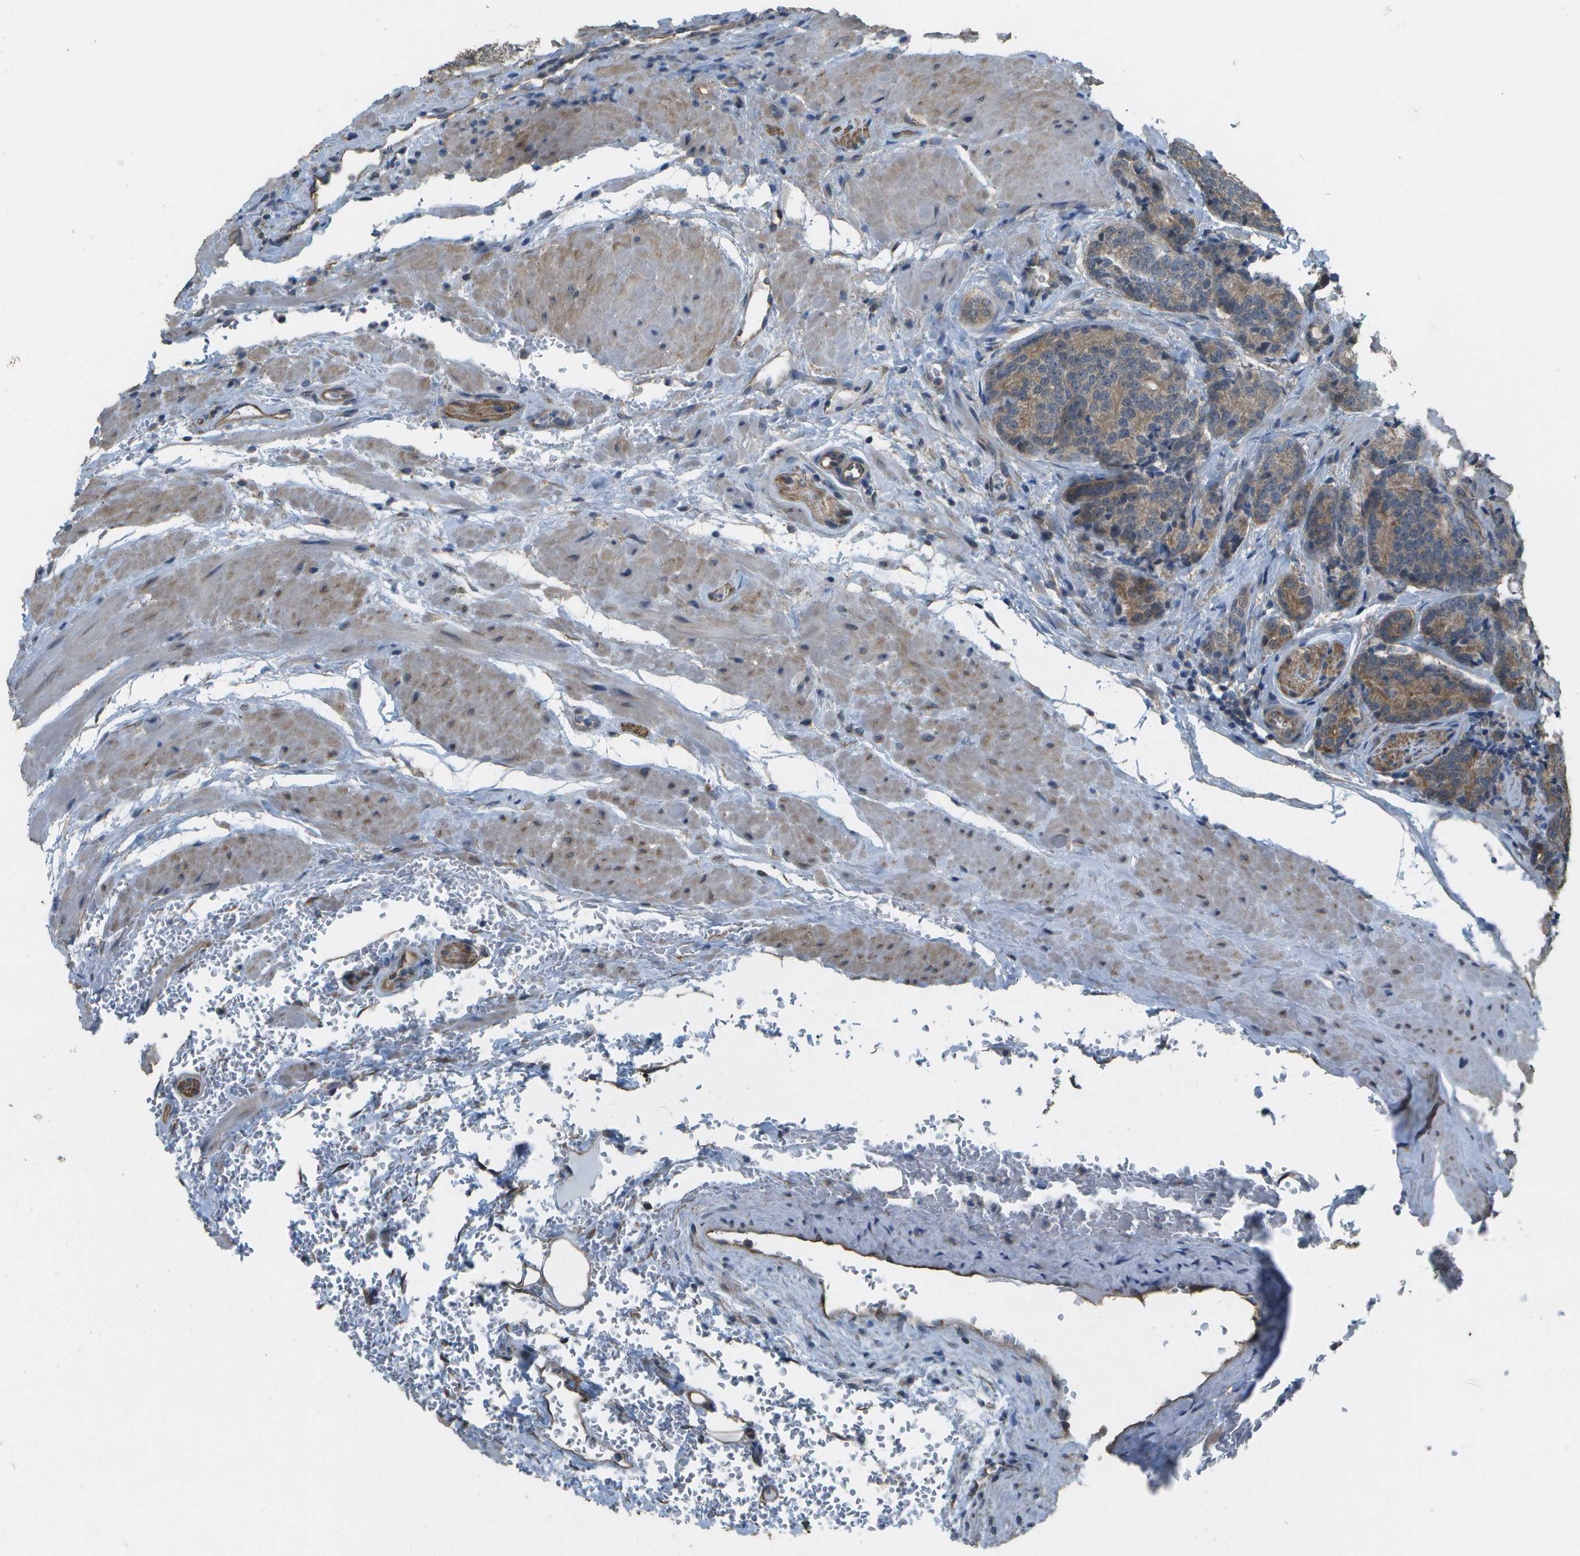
{"staining": {"intensity": "moderate", "quantity": "<25%", "location": "cytoplasmic/membranous"}, "tissue": "prostate cancer", "cell_type": "Tumor cells", "image_type": "cancer", "snomed": [{"axis": "morphology", "description": "Adenocarcinoma, High grade"}, {"axis": "topography", "description": "Prostate"}], "caption": "High-magnification brightfield microscopy of prostate adenocarcinoma (high-grade) stained with DAB (brown) and counterstained with hematoxylin (blue). tumor cells exhibit moderate cytoplasmic/membranous expression is present in approximately<25% of cells.", "gene": "CLNS1A", "patient": {"sex": "male", "age": 61}}